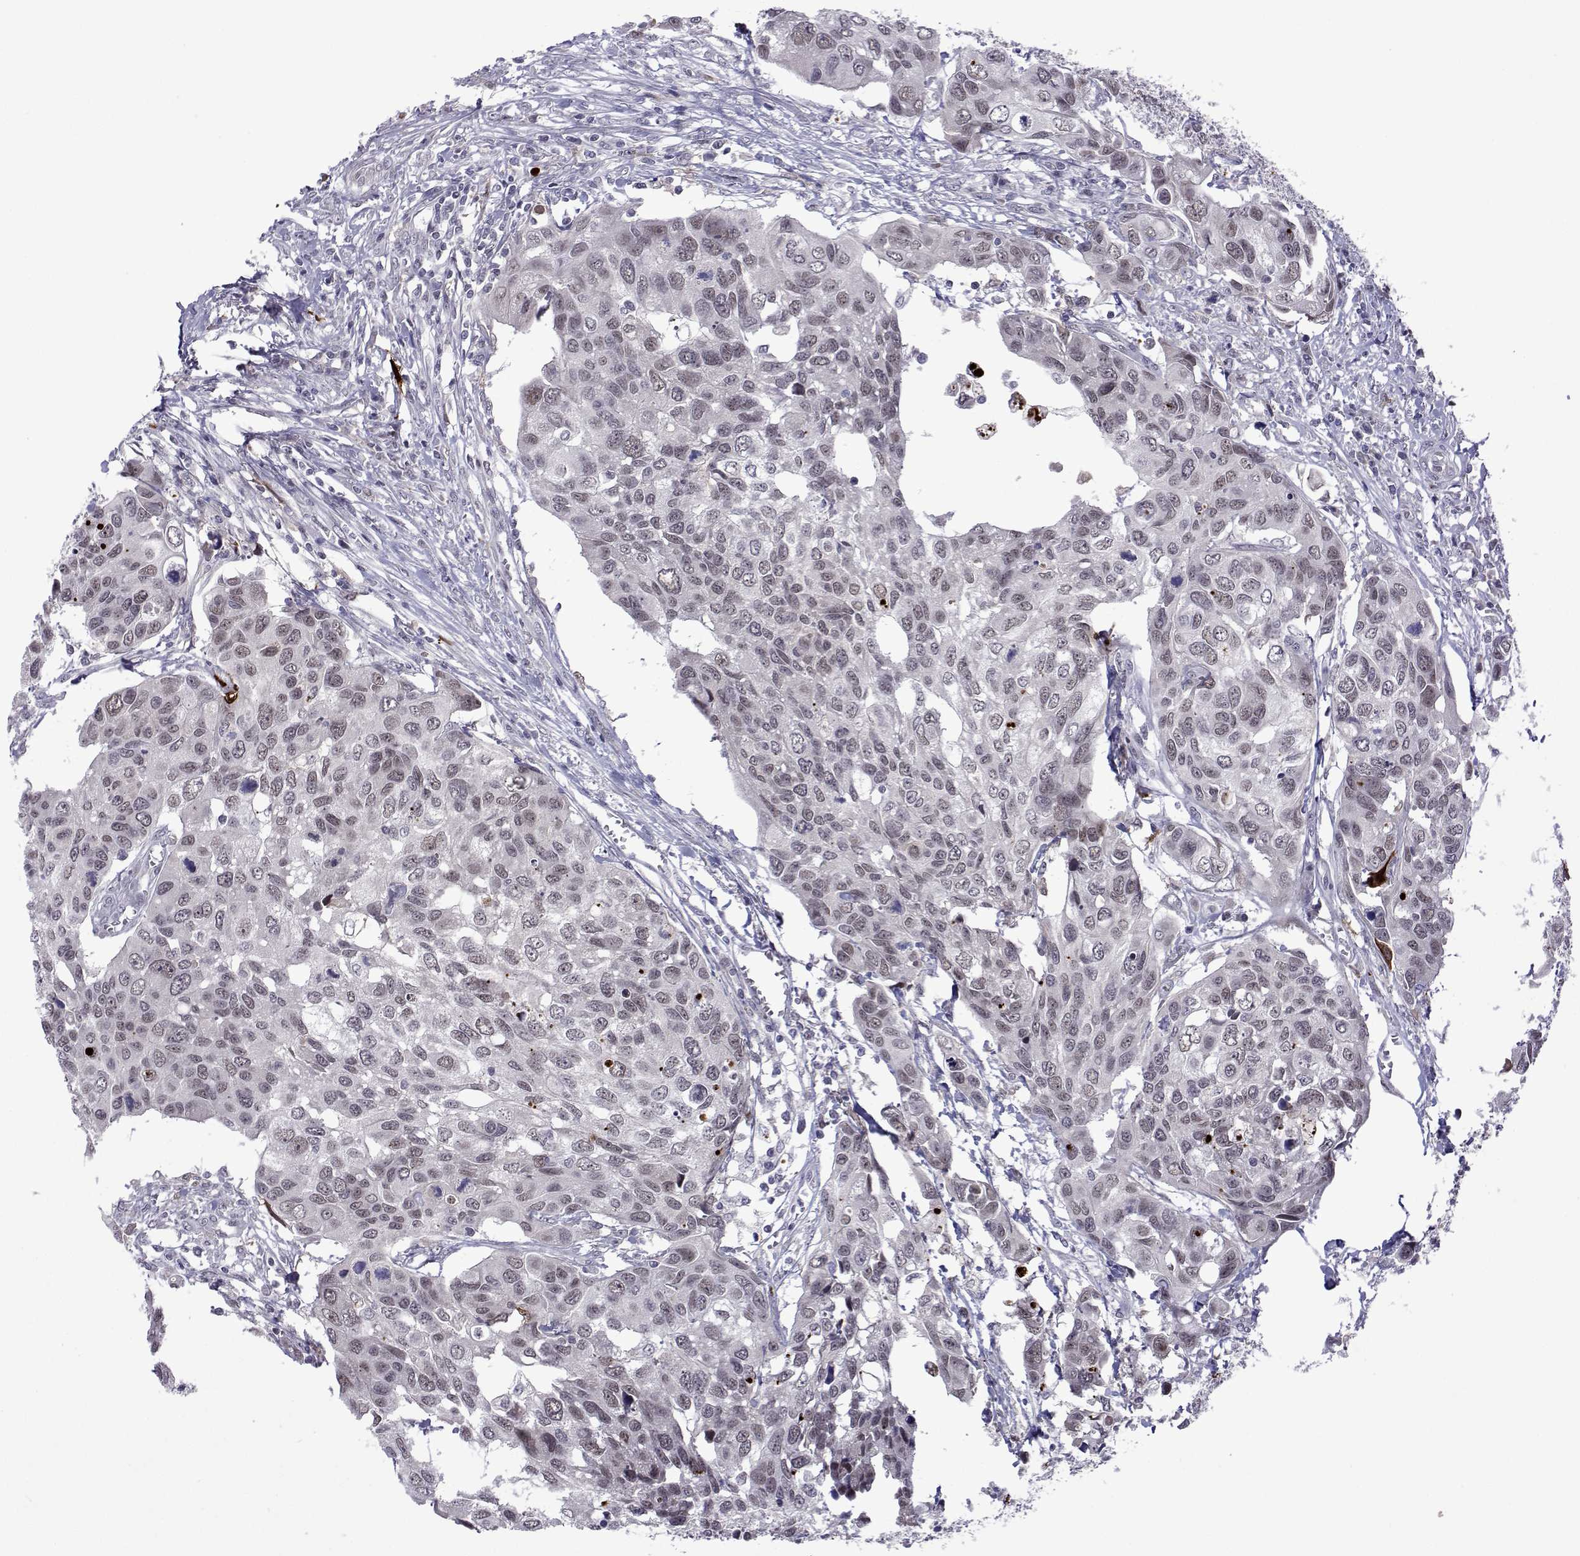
{"staining": {"intensity": "weak", "quantity": "<25%", "location": "nuclear"}, "tissue": "urothelial cancer", "cell_type": "Tumor cells", "image_type": "cancer", "snomed": [{"axis": "morphology", "description": "Urothelial carcinoma, High grade"}, {"axis": "topography", "description": "Urinary bladder"}], "caption": "An immunohistochemistry (IHC) image of high-grade urothelial carcinoma is shown. There is no staining in tumor cells of high-grade urothelial carcinoma. (Immunohistochemistry, brightfield microscopy, high magnification).", "gene": "EFCAB3", "patient": {"sex": "male", "age": 60}}